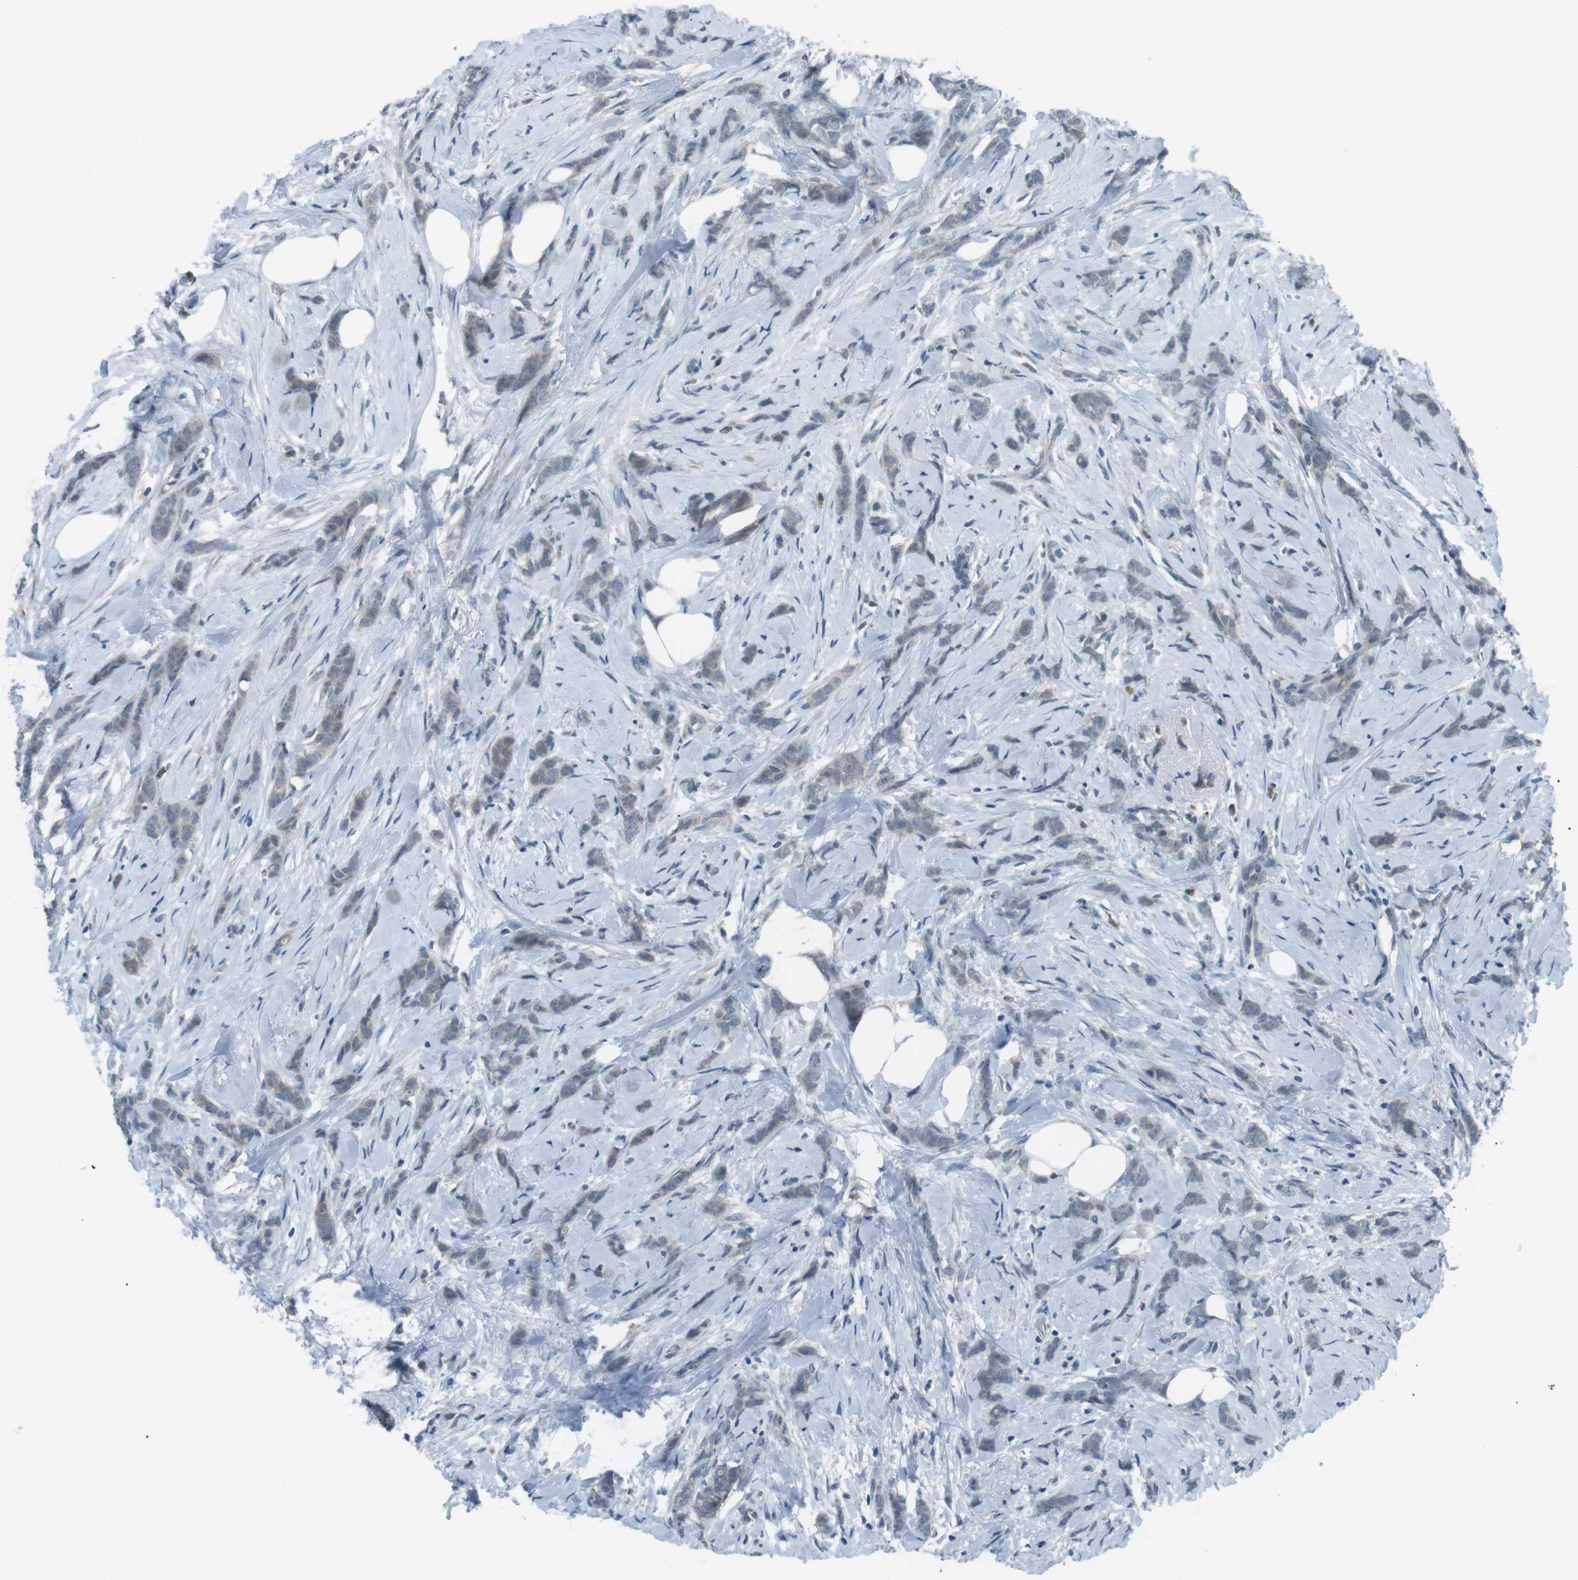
{"staining": {"intensity": "negative", "quantity": "none", "location": "none"}, "tissue": "breast cancer", "cell_type": "Tumor cells", "image_type": "cancer", "snomed": [{"axis": "morphology", "description": "Lobular carcinoma, in situ"}, {"axis": "morphology", "description": "Lobular carcinoma"}, {"axis": "topography", "description": "Breast"}], "caption": "Breast cancer (lobular carcinoma) stained for a protein using immunohistochemistry displays no expression tumor cells.", "gene": "FCRLA", "patient": {"sex": "female", "age": 41}}